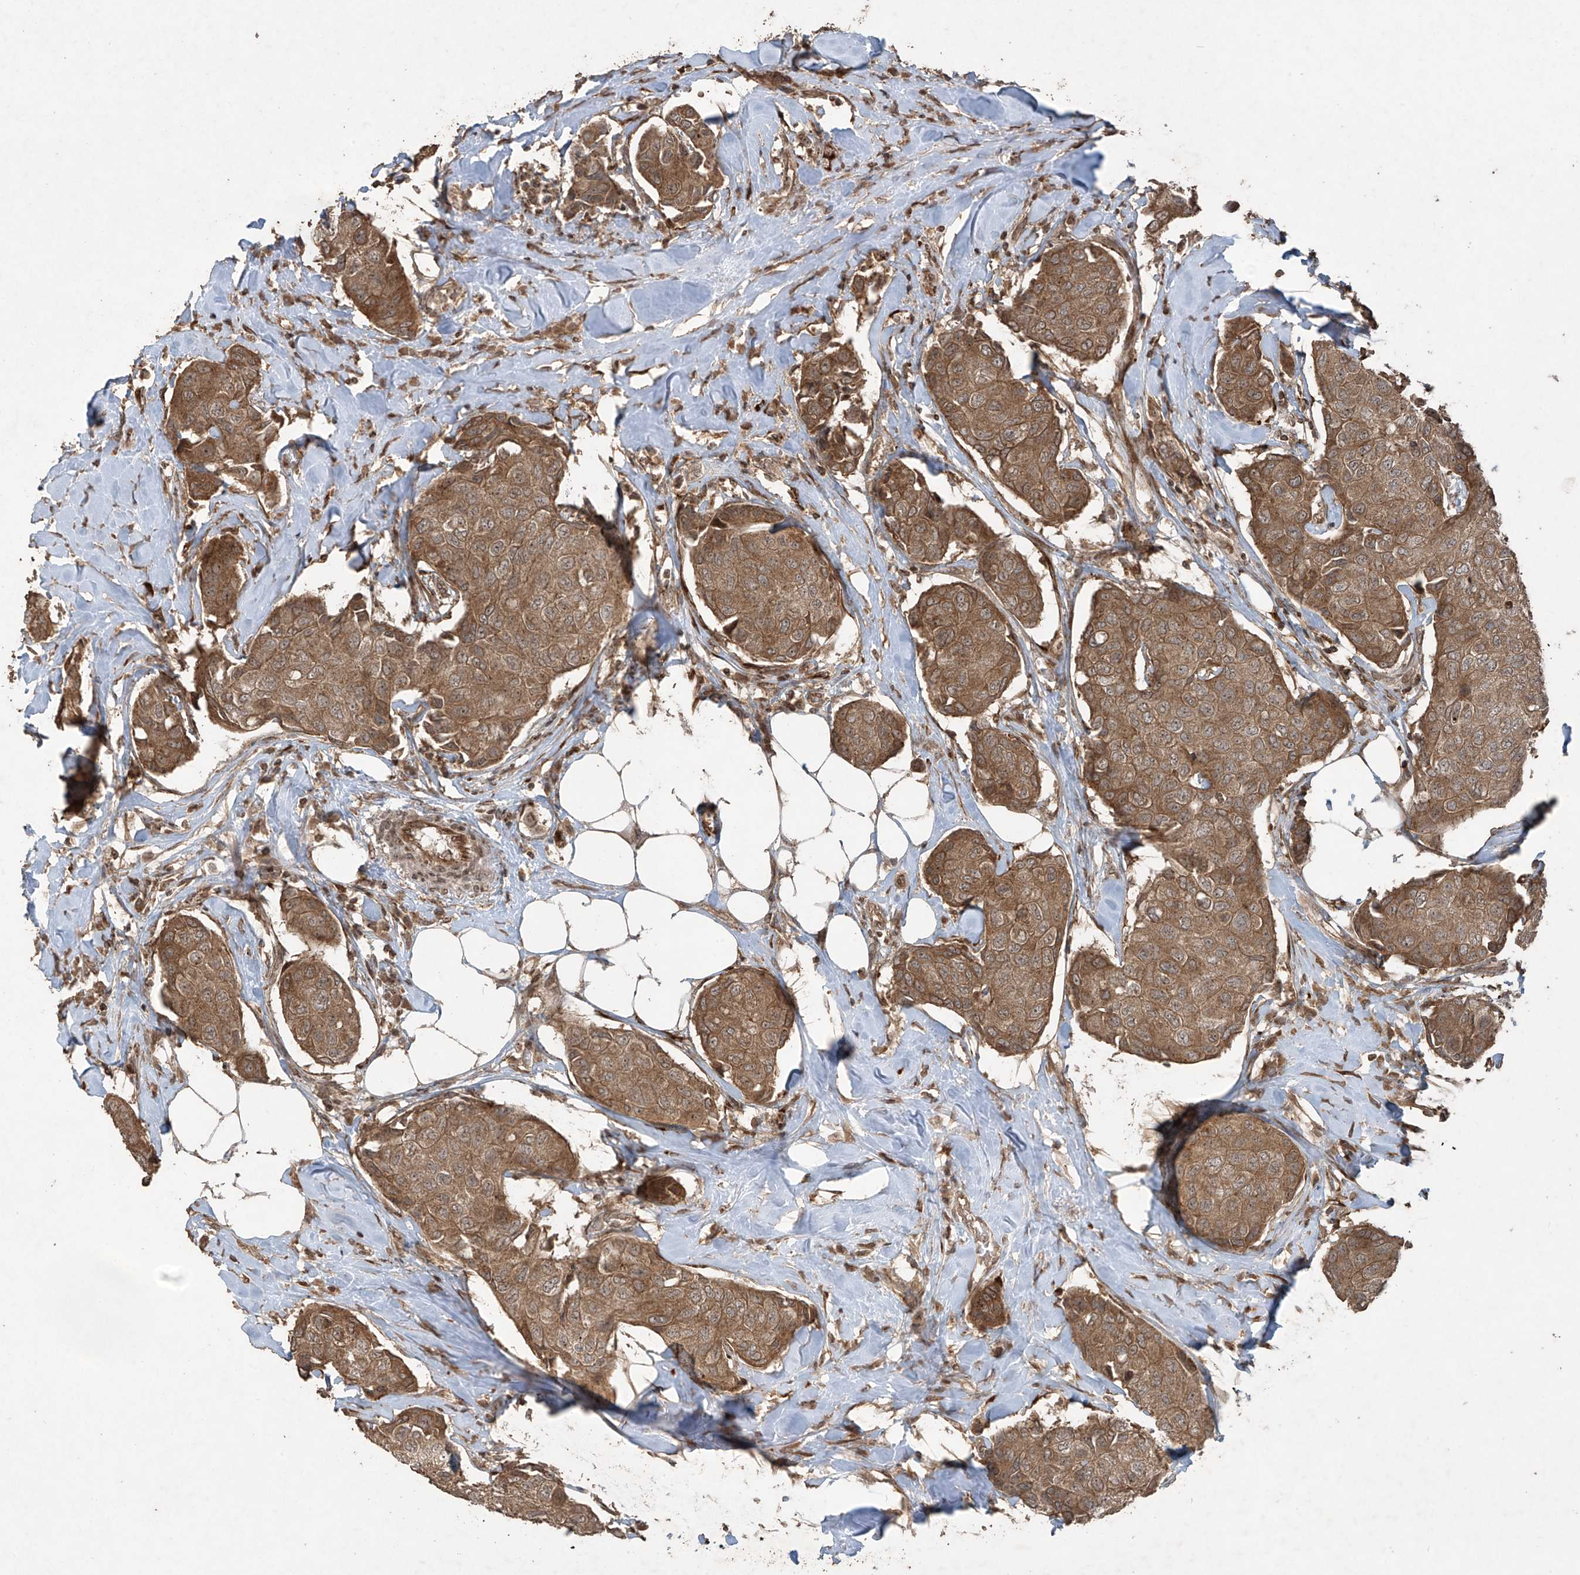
{"staining": {"intensity": "moderate", "quantity": ">75%", "location": "cytoplasmic/membranous"}, "tissue": "breast cancer", "cell_type": "Tumor cells", "image_type": "cancer", "snomed": [{"axis": "morphology", "description": "Duct carcinoma"}, {"axis": "topography", "description": "Breast"}], "caption": "Approximately >75% of tumor cells in breast cancer (infiltrating ductal carcinoma) demonstrate moderate cytoplasmic/membranous protein staining as visualized by brown immunohistochemical staining.", "gene": "PGPEP1", "patient": {"sex": "female", "age": 80}}